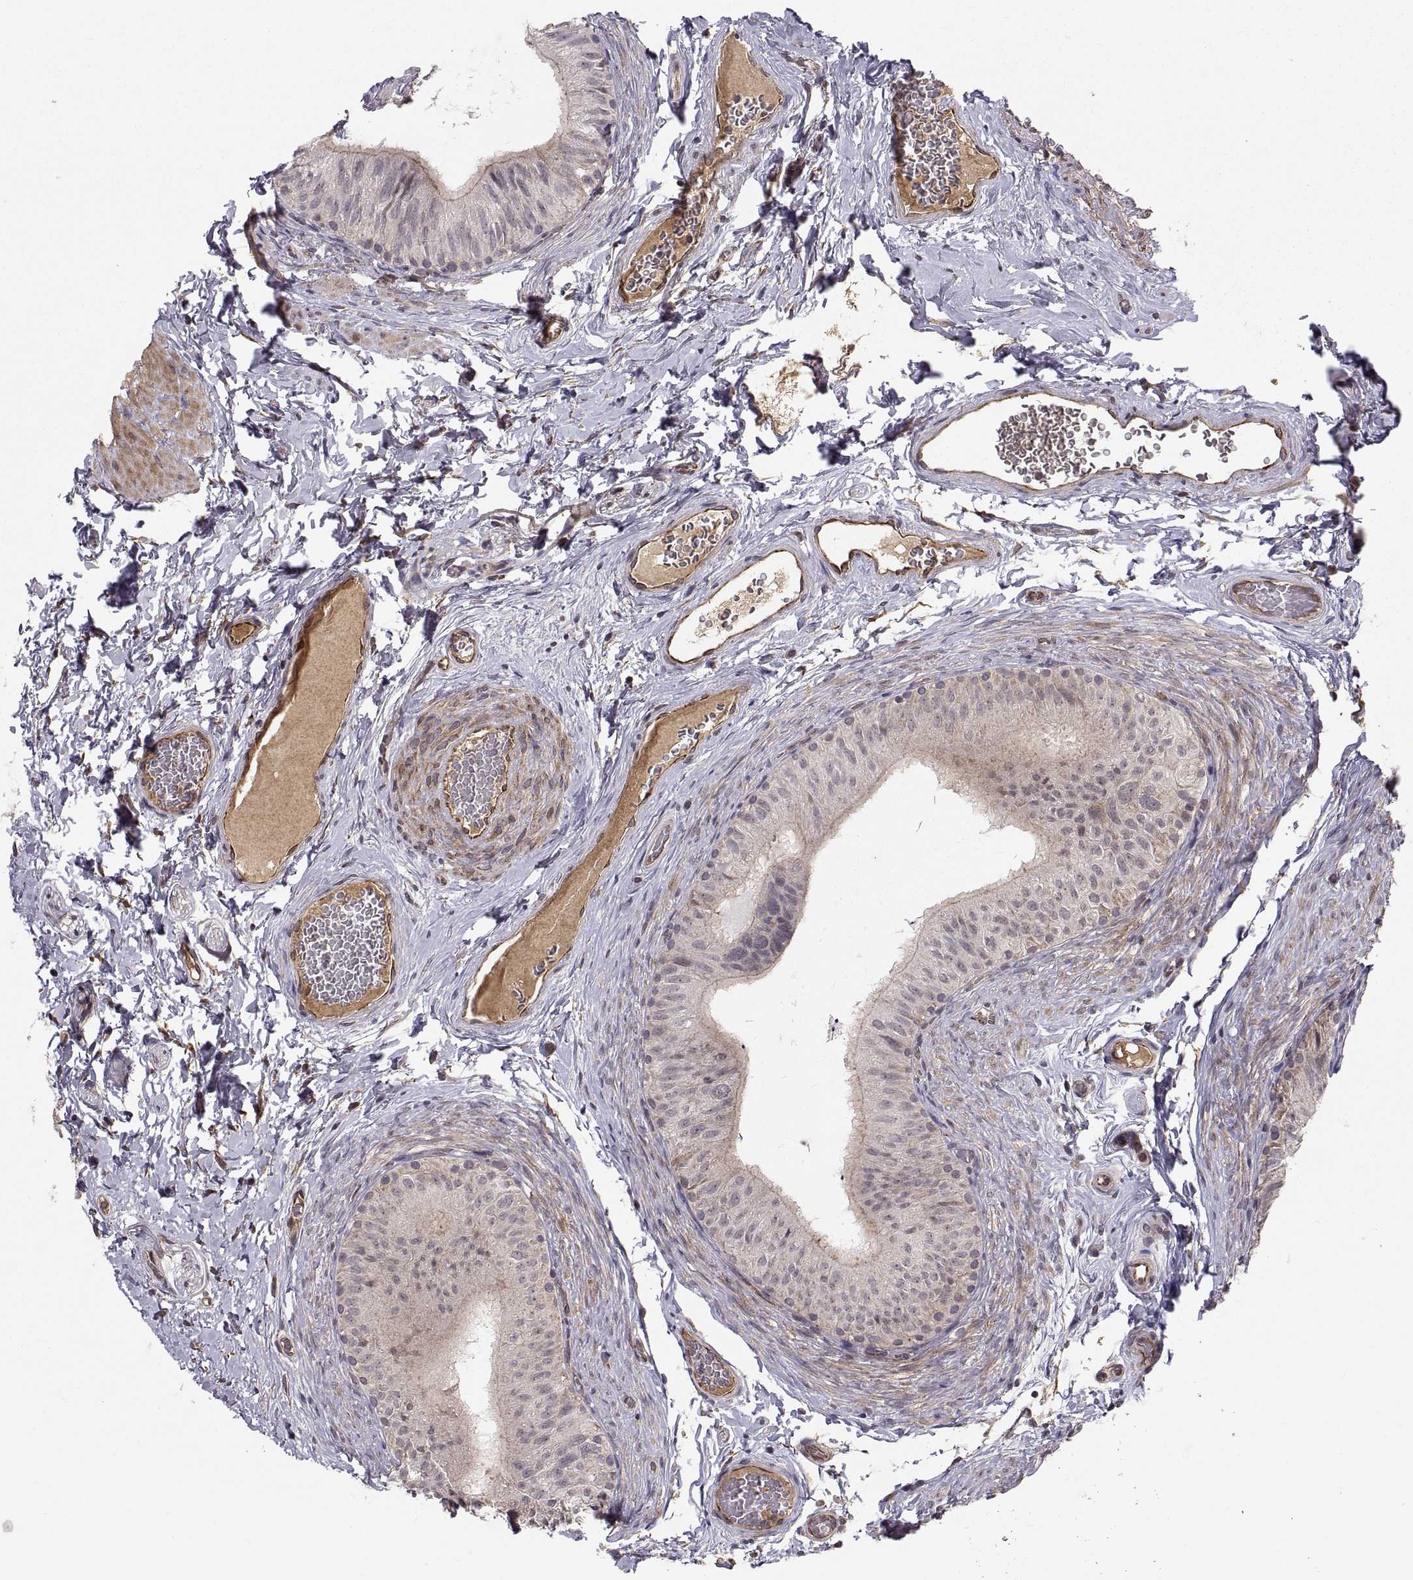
{"staining": {"intensity": "moderate", "quantity": "<25%", "location": "cytoplasmic/membranous"}, "tissue": "epididymis", "cell_type": "Glandular cells", "image_type": "normal", "snomed": [{"axis": "morphology", "description": "Normal tissue, NOS"}, {"axis": "topography", "description": "Epididymis"}, {"axis": "topography", "description": "Vas deferens"}], "caption": "Moderate cytoplasmic/membranous protein positivity is identified in about <25% of glandular cells in epididymis. The protein of interest is stained brown, and the nuclei are stained in blue (DAB IHC with brightfield microscopy, high magnification).", "gene": "ABL2", "patient": {"sex": "male", "age": 23}}